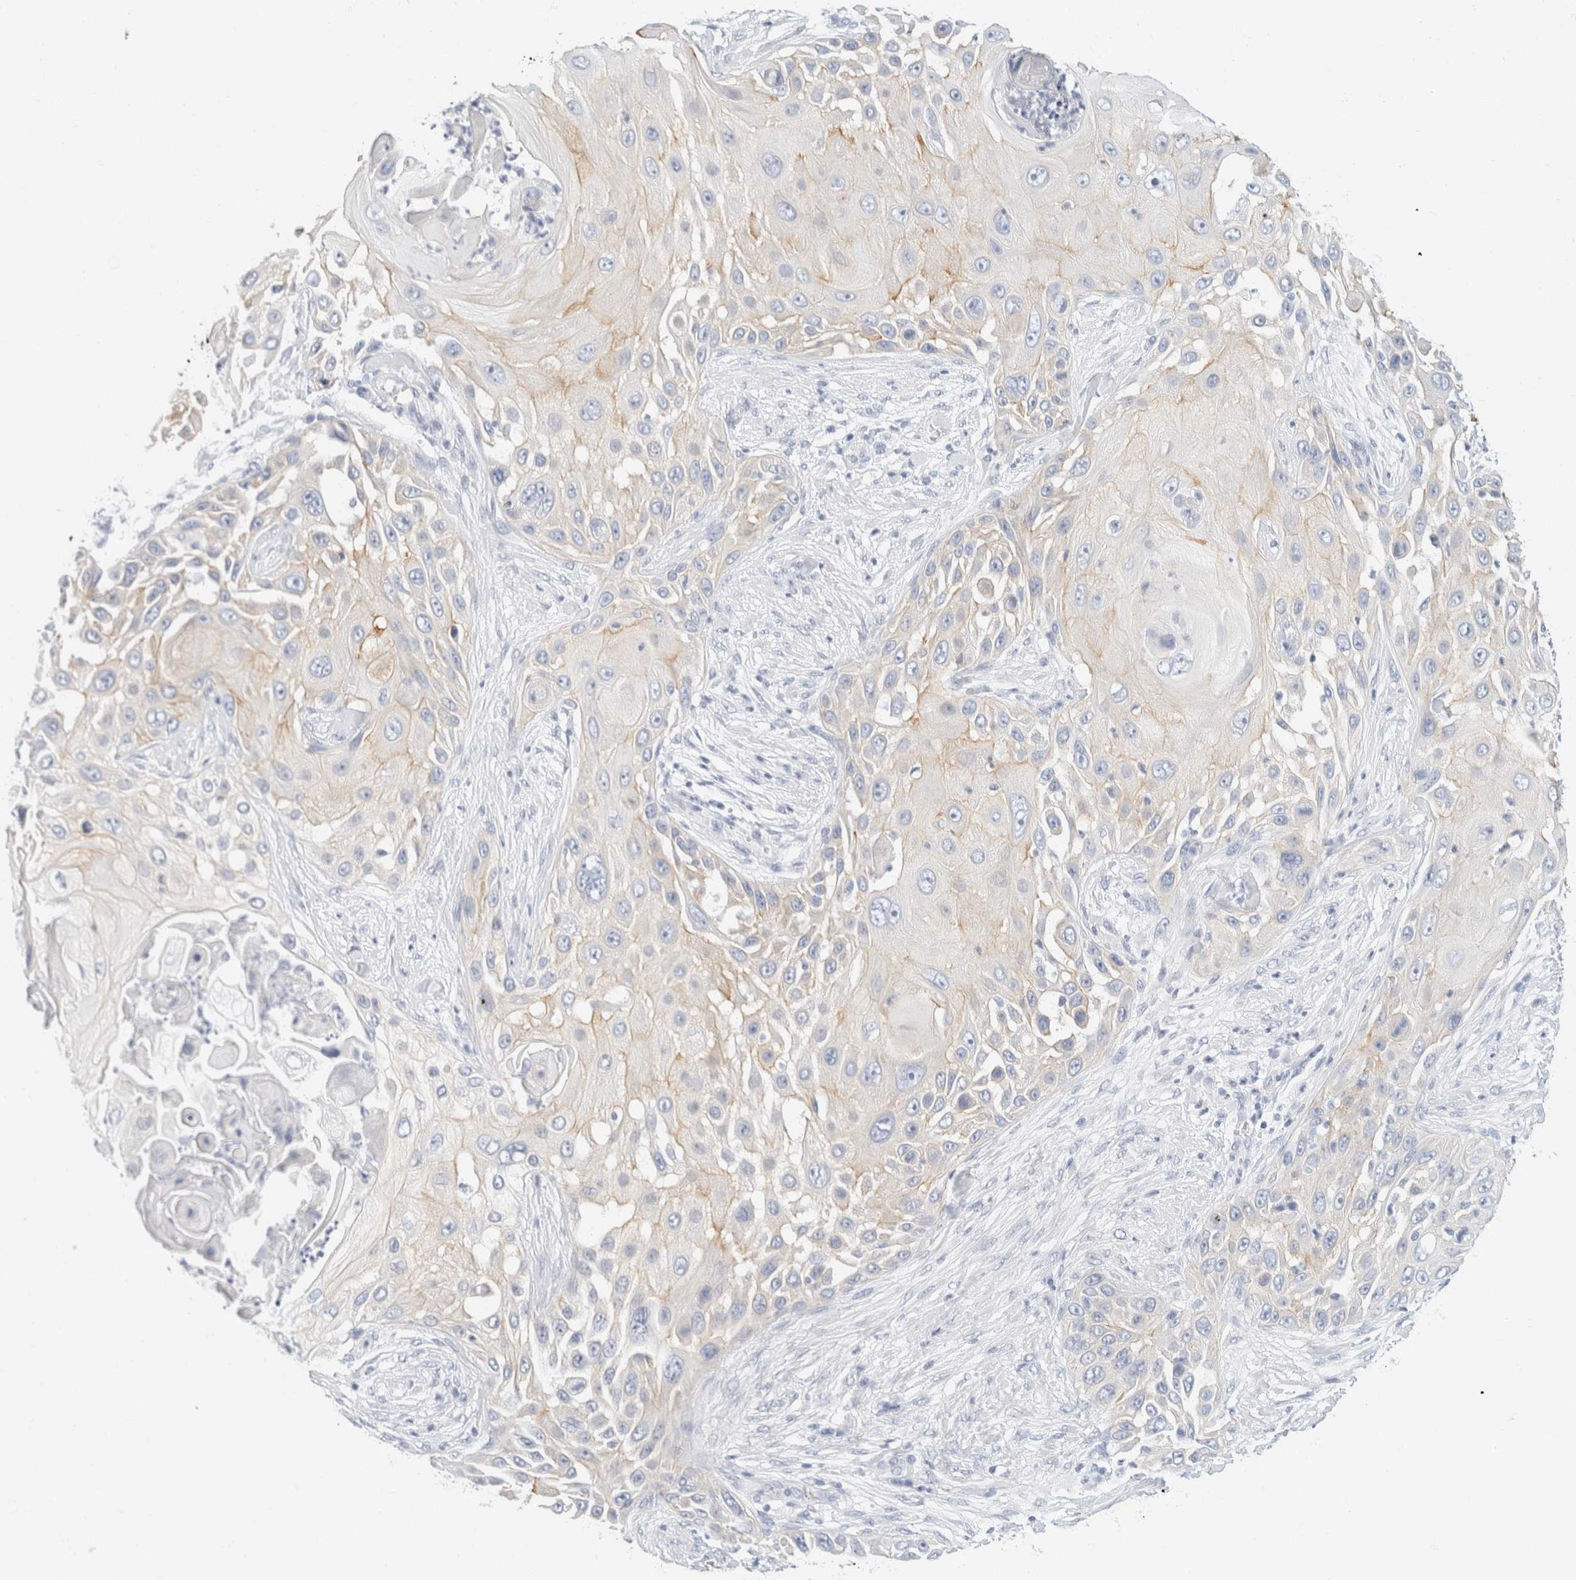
{"staining": {"intensity": "weak", "quantity": "25%-75%", "location": "cytoplasmic/membranous"}, "tissue": "skin cancer", "cell_type": "Tumor cells", "image_type": "cancer", "snomed": [{"axis": "morphology", "description": "Squamous cell carcinoma, NOS"}, {"axis": "topography", "description": "Skin"}], "caption": "Protein expression analysis of human skin squamous cell carcinoma reveals weak cytoplasmic/membranous positivity in approximately 25%-75% of tumor cells.", "gene": "KRT20", "patient": {"sex": "female", "age": 44}}